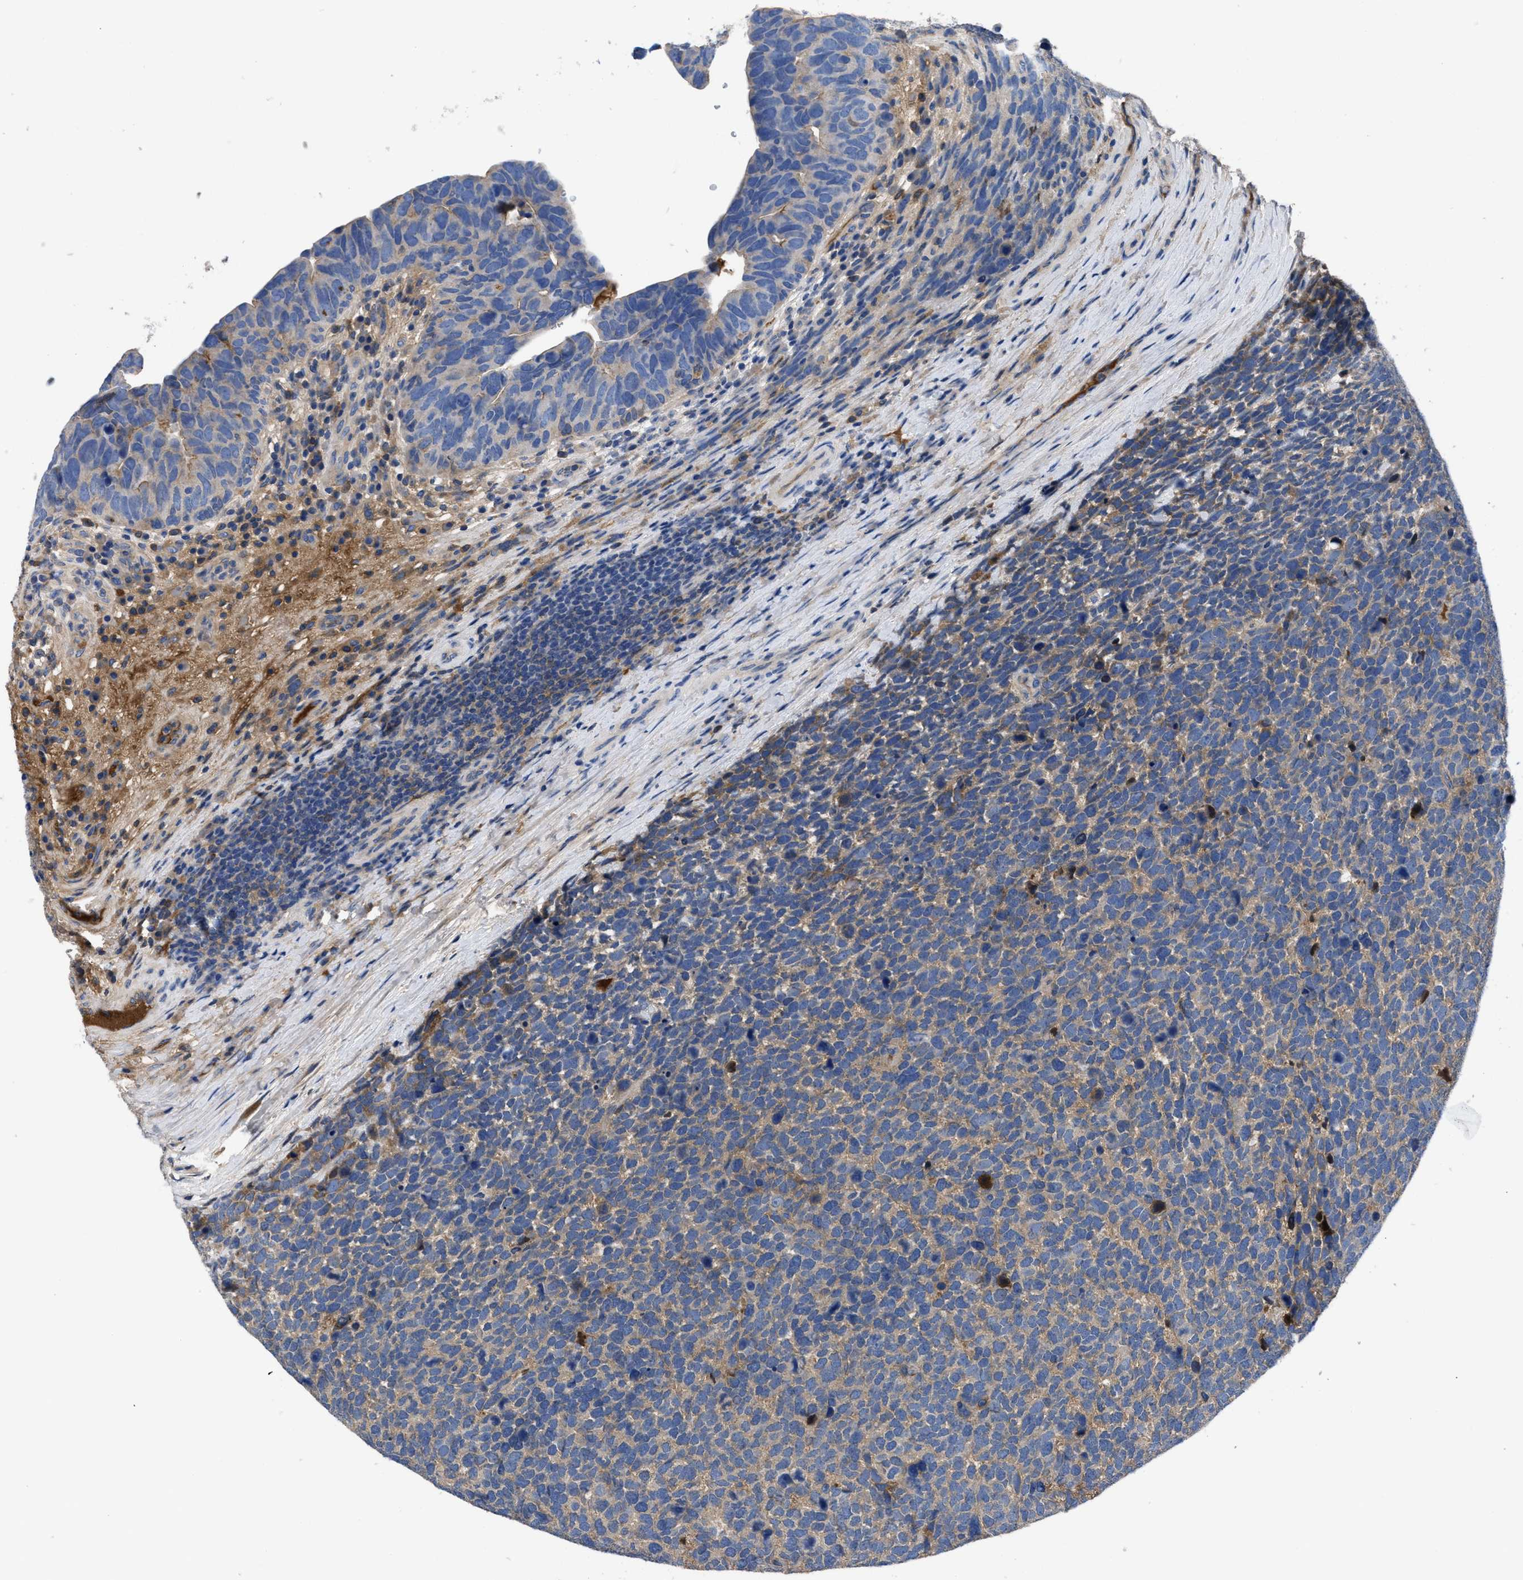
{"staining": {"intensity": "weak", "quantity": "25%-75%", "location": "cytoplasmic/membranous"}, "tissue": "urothelial cancer", "cell_type": "Tumor cells", "image_type": "cancer", "snomed": [{"axis": "morphology", "description": "Urothelial carcinoma, High grade"}, {"axis": "topography", "description": "Urinary bladder"}], "caption": "Protein expression analysis of human urothelial cancer reveals weak cytoplasmic/membranous staining in approximately 25%-75% of tumor cells.", "gene": "SERPINA6", "patient": {"sex": "female", "age": 82}}